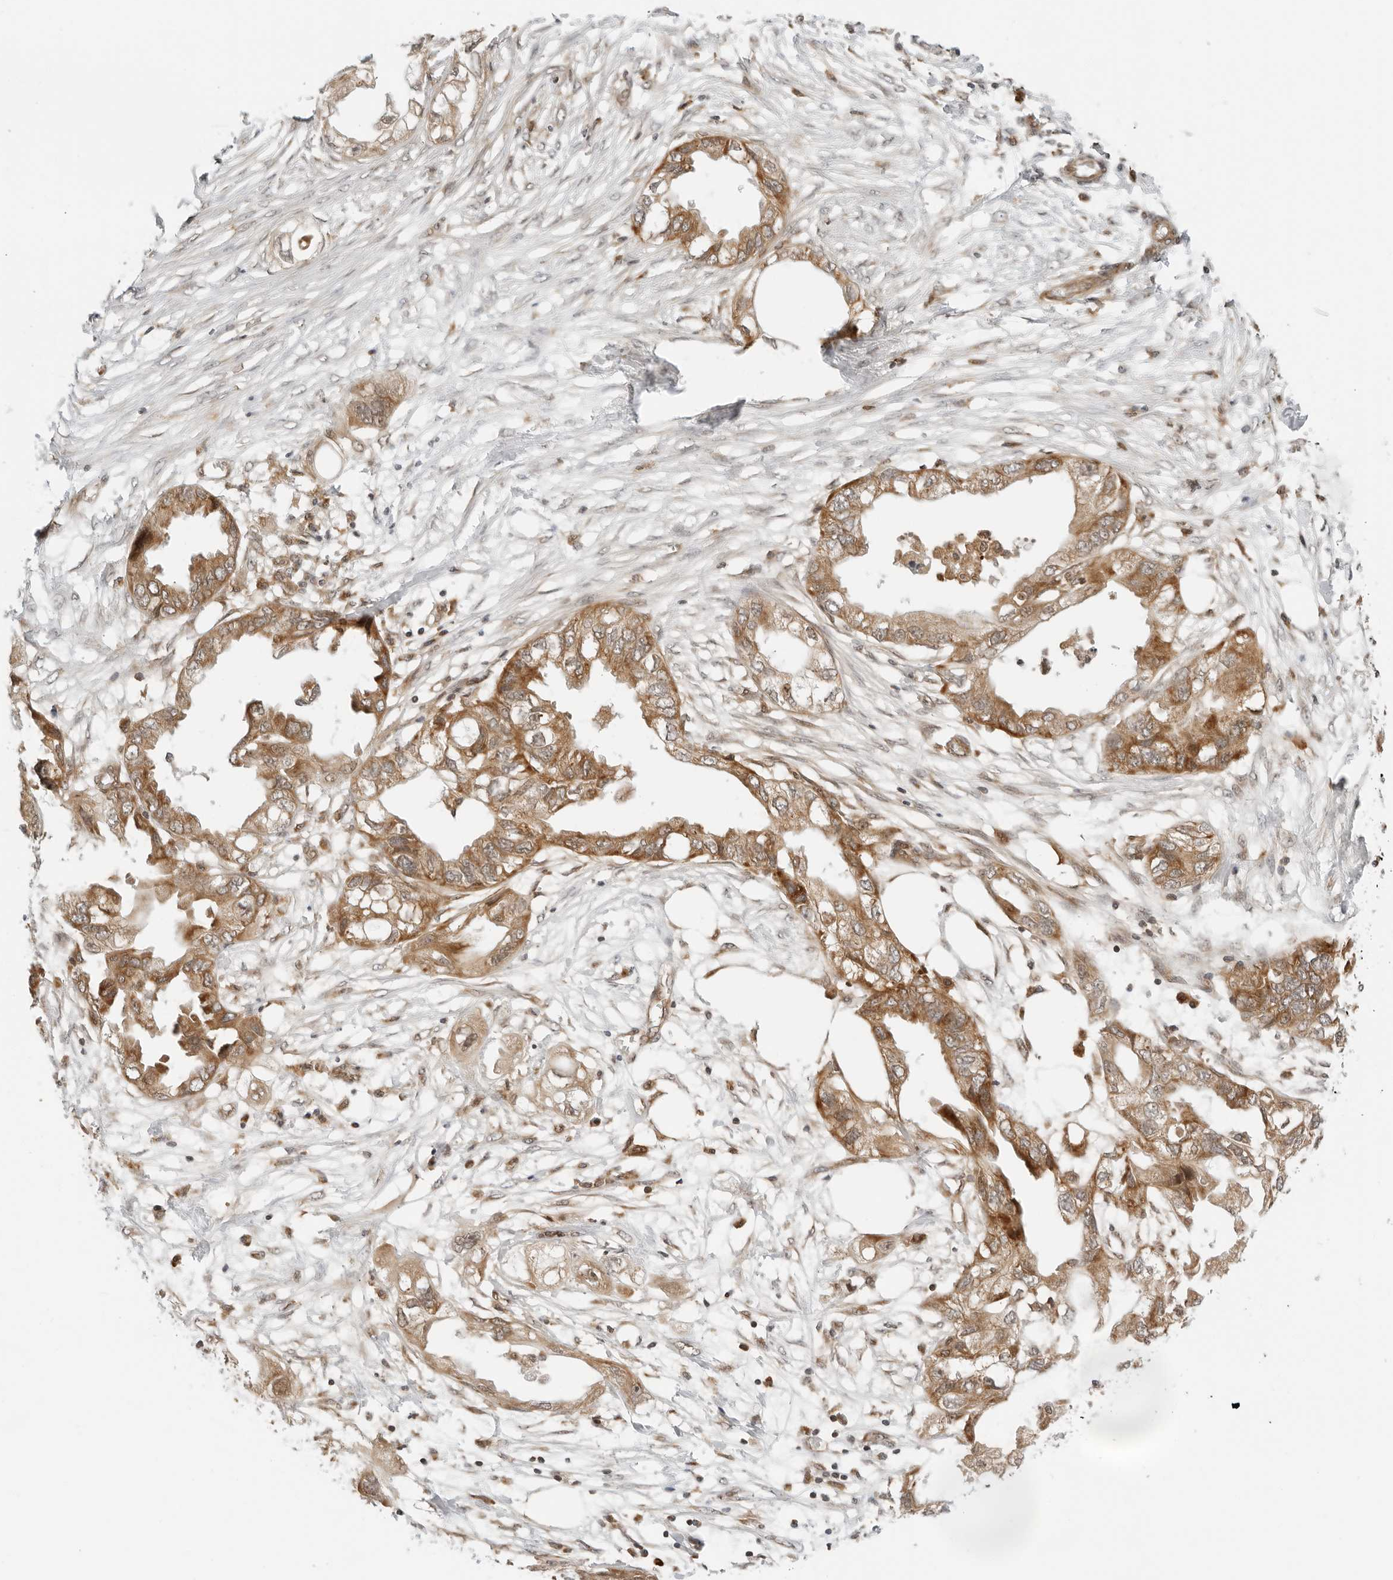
{"staining": {"intensity": "moderate", "quantity": ">75%", "location": "cytoplasmic/membranous"}, "tissue": "endometrial cancer", "cell_type": "Tumor cells", "image_type": "cancer", "snomed": [{"axis": "morphology", "description": "Adenocarcinoma, NOS"}, {"axis": "morphology", "description": "Adenocarcinoma, metastatic, NOS"}, {"axis": "topography", "description": "Adipose tissue"}, {"axis": "topography", "description": "Endometrium"}], "caption": "A histopathology image showing moderate cytoplasmic/membranous positivity in about >75% of tumor cells in endometrial cancer (metastatic adenocarcinoma), as visualized by brown immunohistochemical staining.", "gene": "RC3H1", "patient": {"sex": "female", "age": 67}}